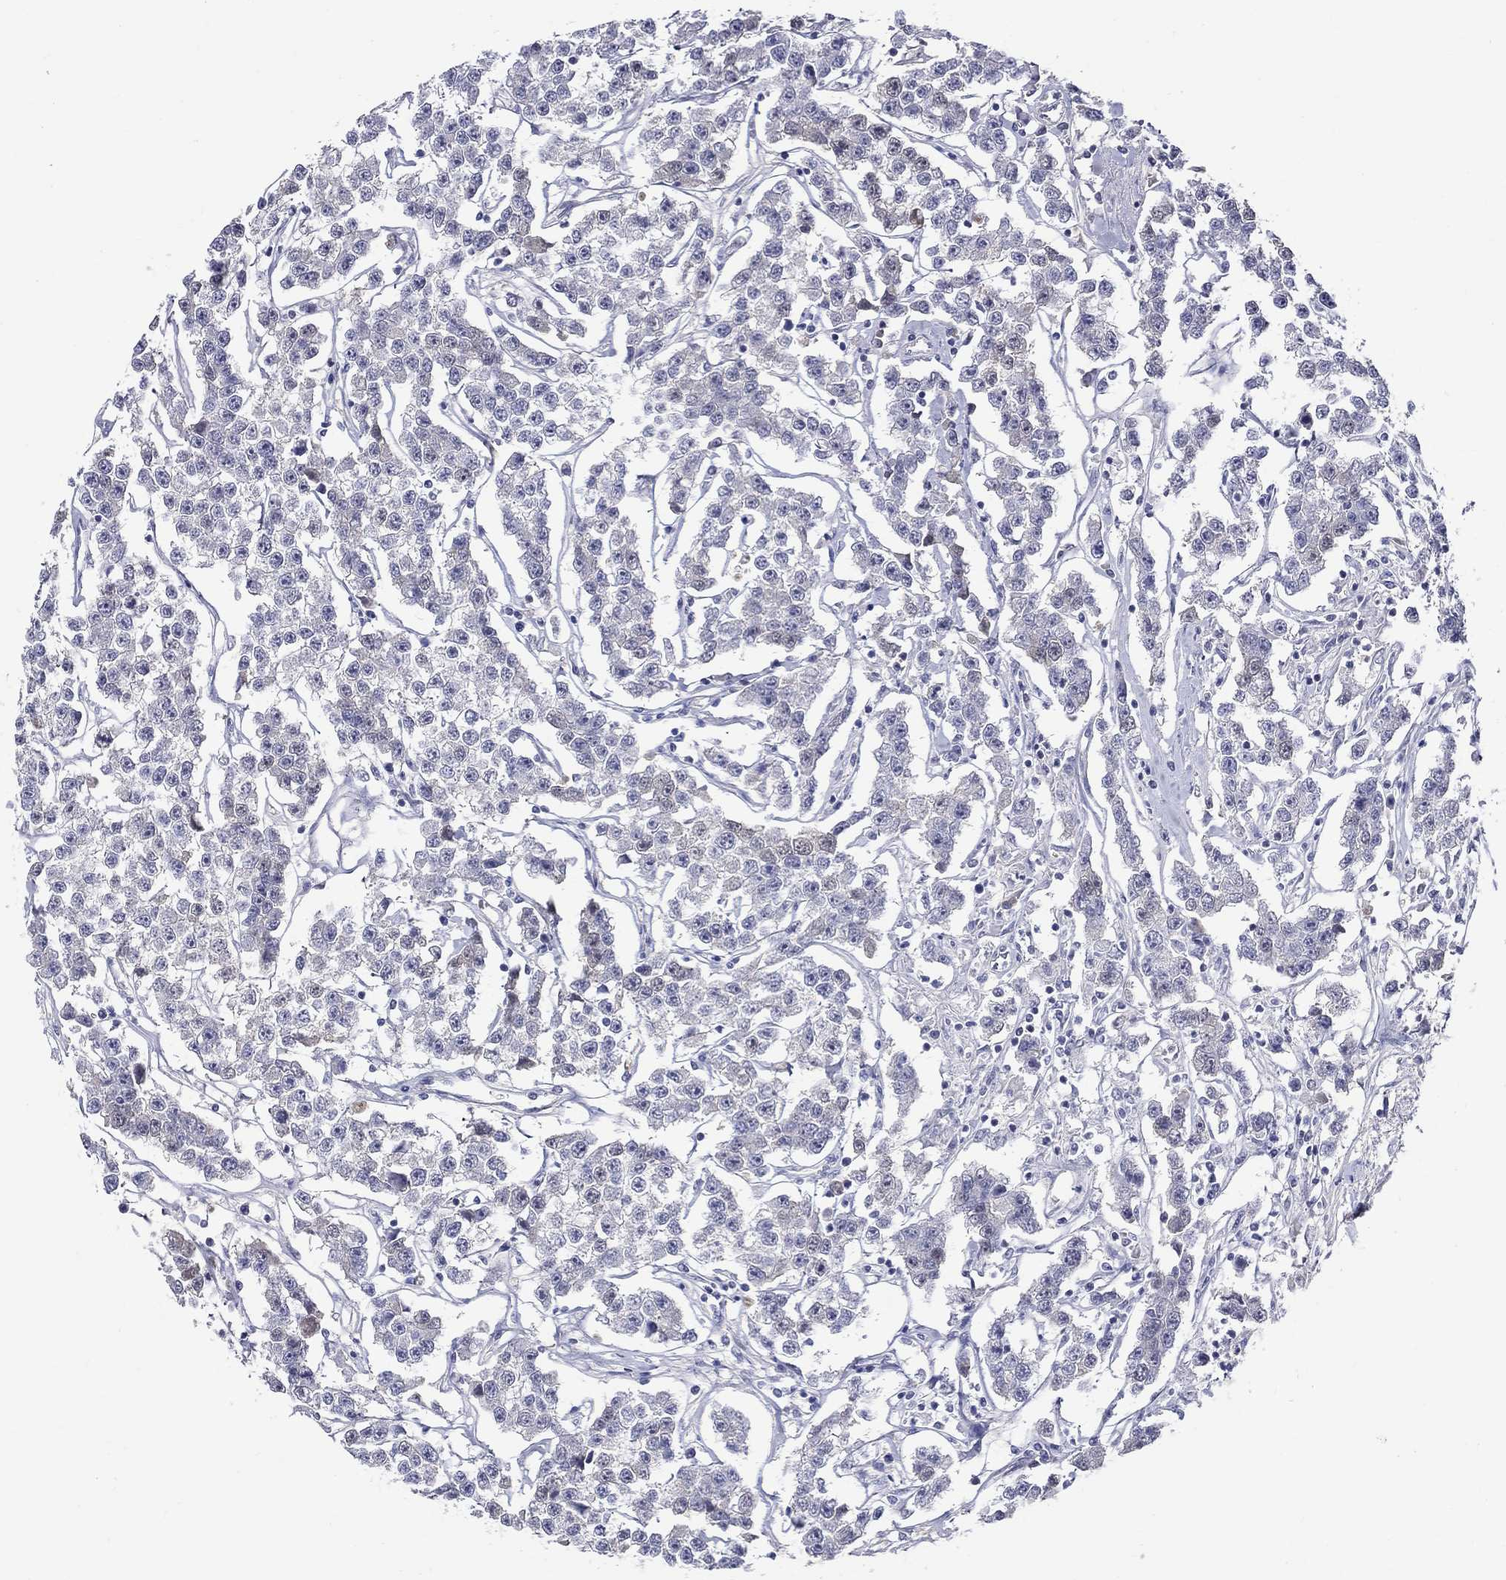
{"staining": {"intensity": "negative", "quantity": "none", "location": "none"}, "tissue": "testis cancer", "cell_type": "Tumor cells", "image_type": "cancer", "snomed": [{"axis": "morphology", "description": "Seminoma, NOS"}, {"axis": "topography", "description": "Testis"}], "caption": "This is an immunohistochemistry (IHC) histopathology image of testis cancer. There is no positivity in tumor cells.", "gene": "SLC30A3", "patient": {"sex": "male", "age": 59}}